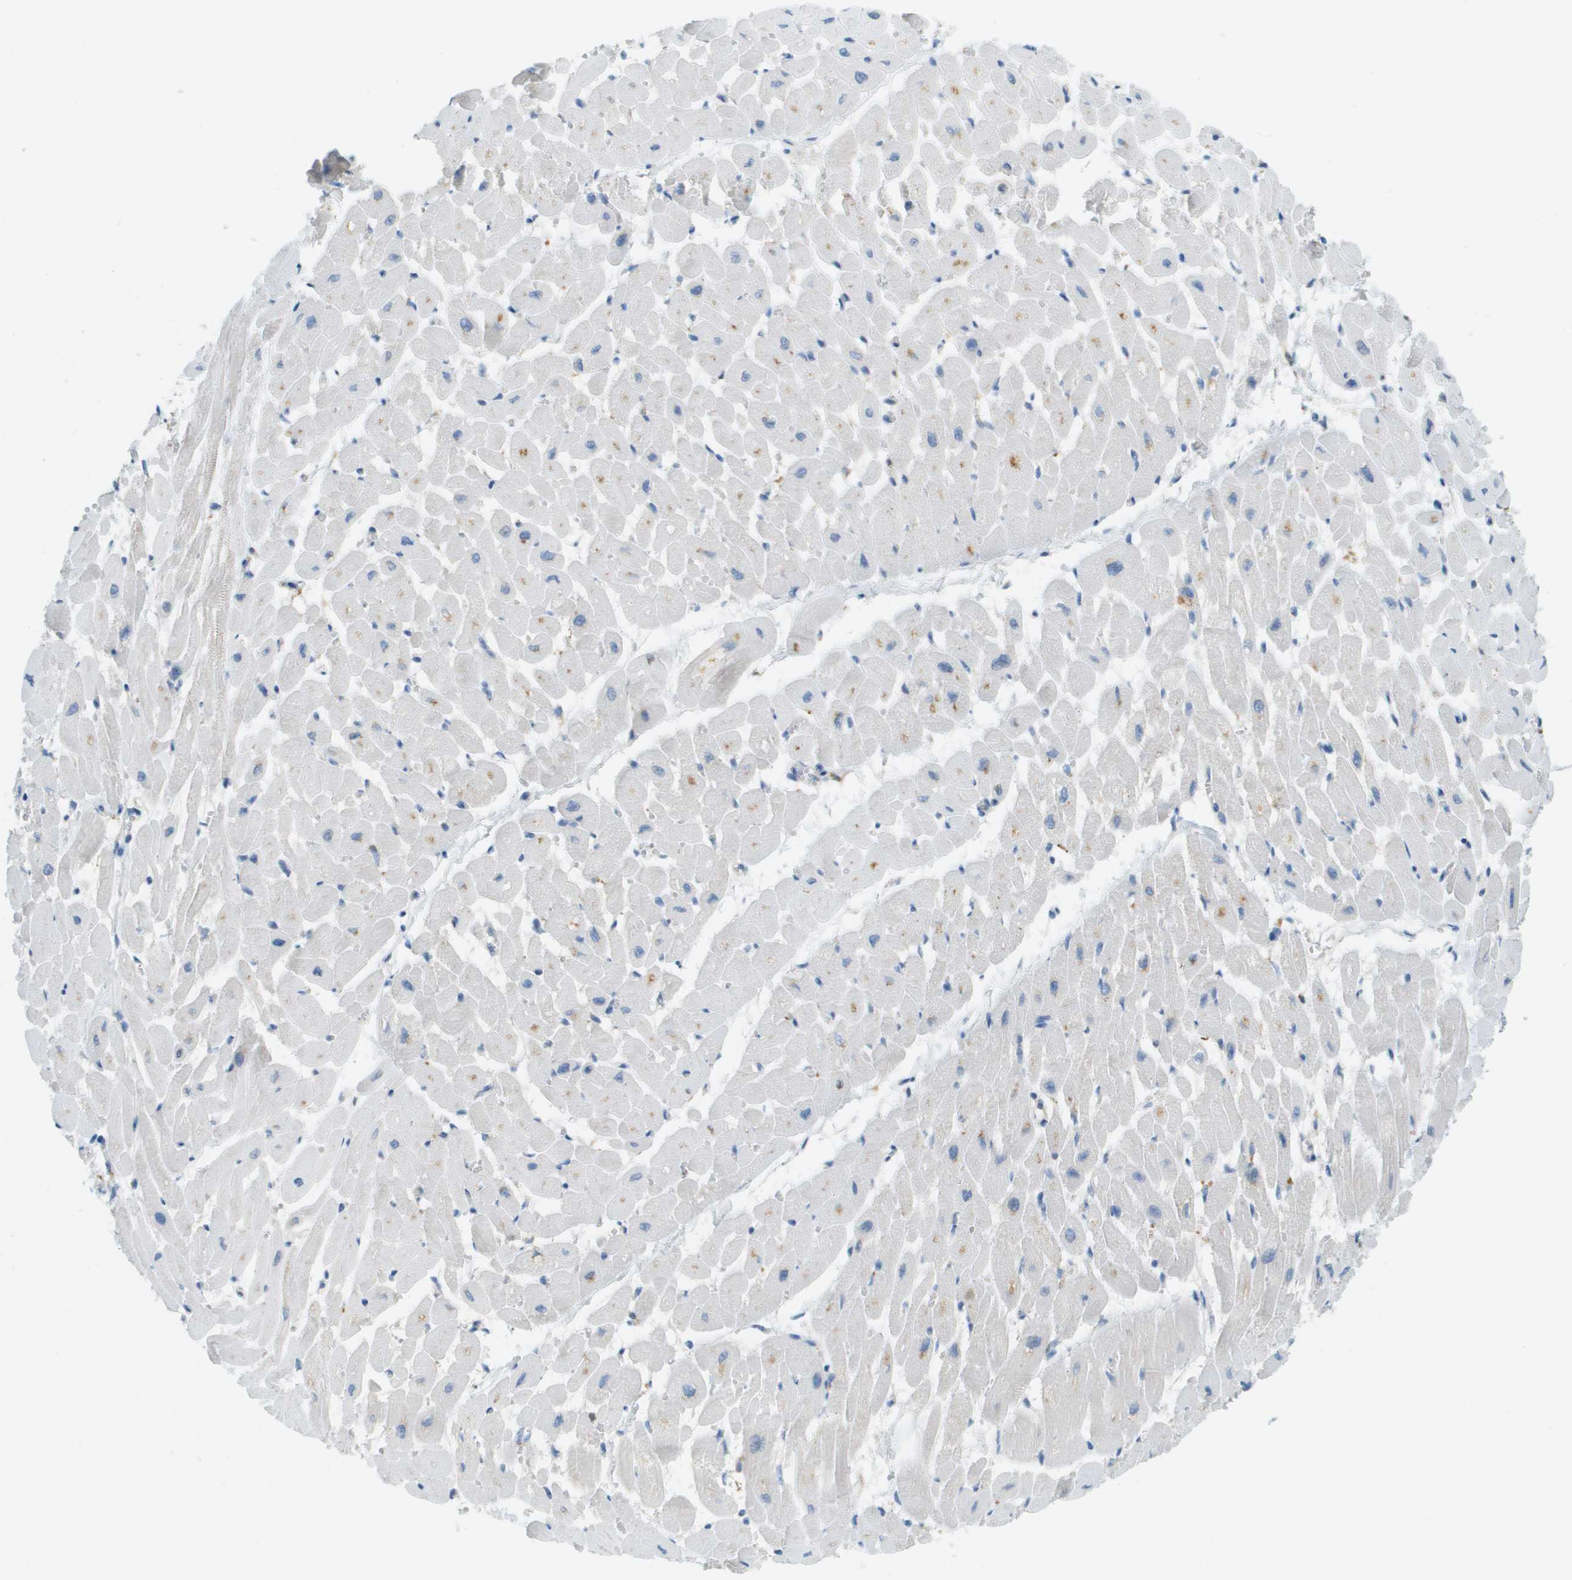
{"staining": {"intensity": "moderate", "quantity": "<25%", "location": "cytoplasmic/membranous"}, "tissue": "heart muscle", "cell_type": "Cardiomyocytes", "image_type": "normal", "snomed": [{"axis": "morphology", "description": "Normal tissue, NOS"}, {"axis": "topography", "description": "Heart"}], "caption": "An immunohistochemistry (IHC) micrograph of normal tissue is shown. Protein staining in brown shows moderate cytoplasmic/membranous positivity in heart muscle within cardiomyocytes. (Brightfield microscopy of DAB IHC at high magnification).", "gene": "PLBD2", "patient": {"sex": "male", "age": 45}}